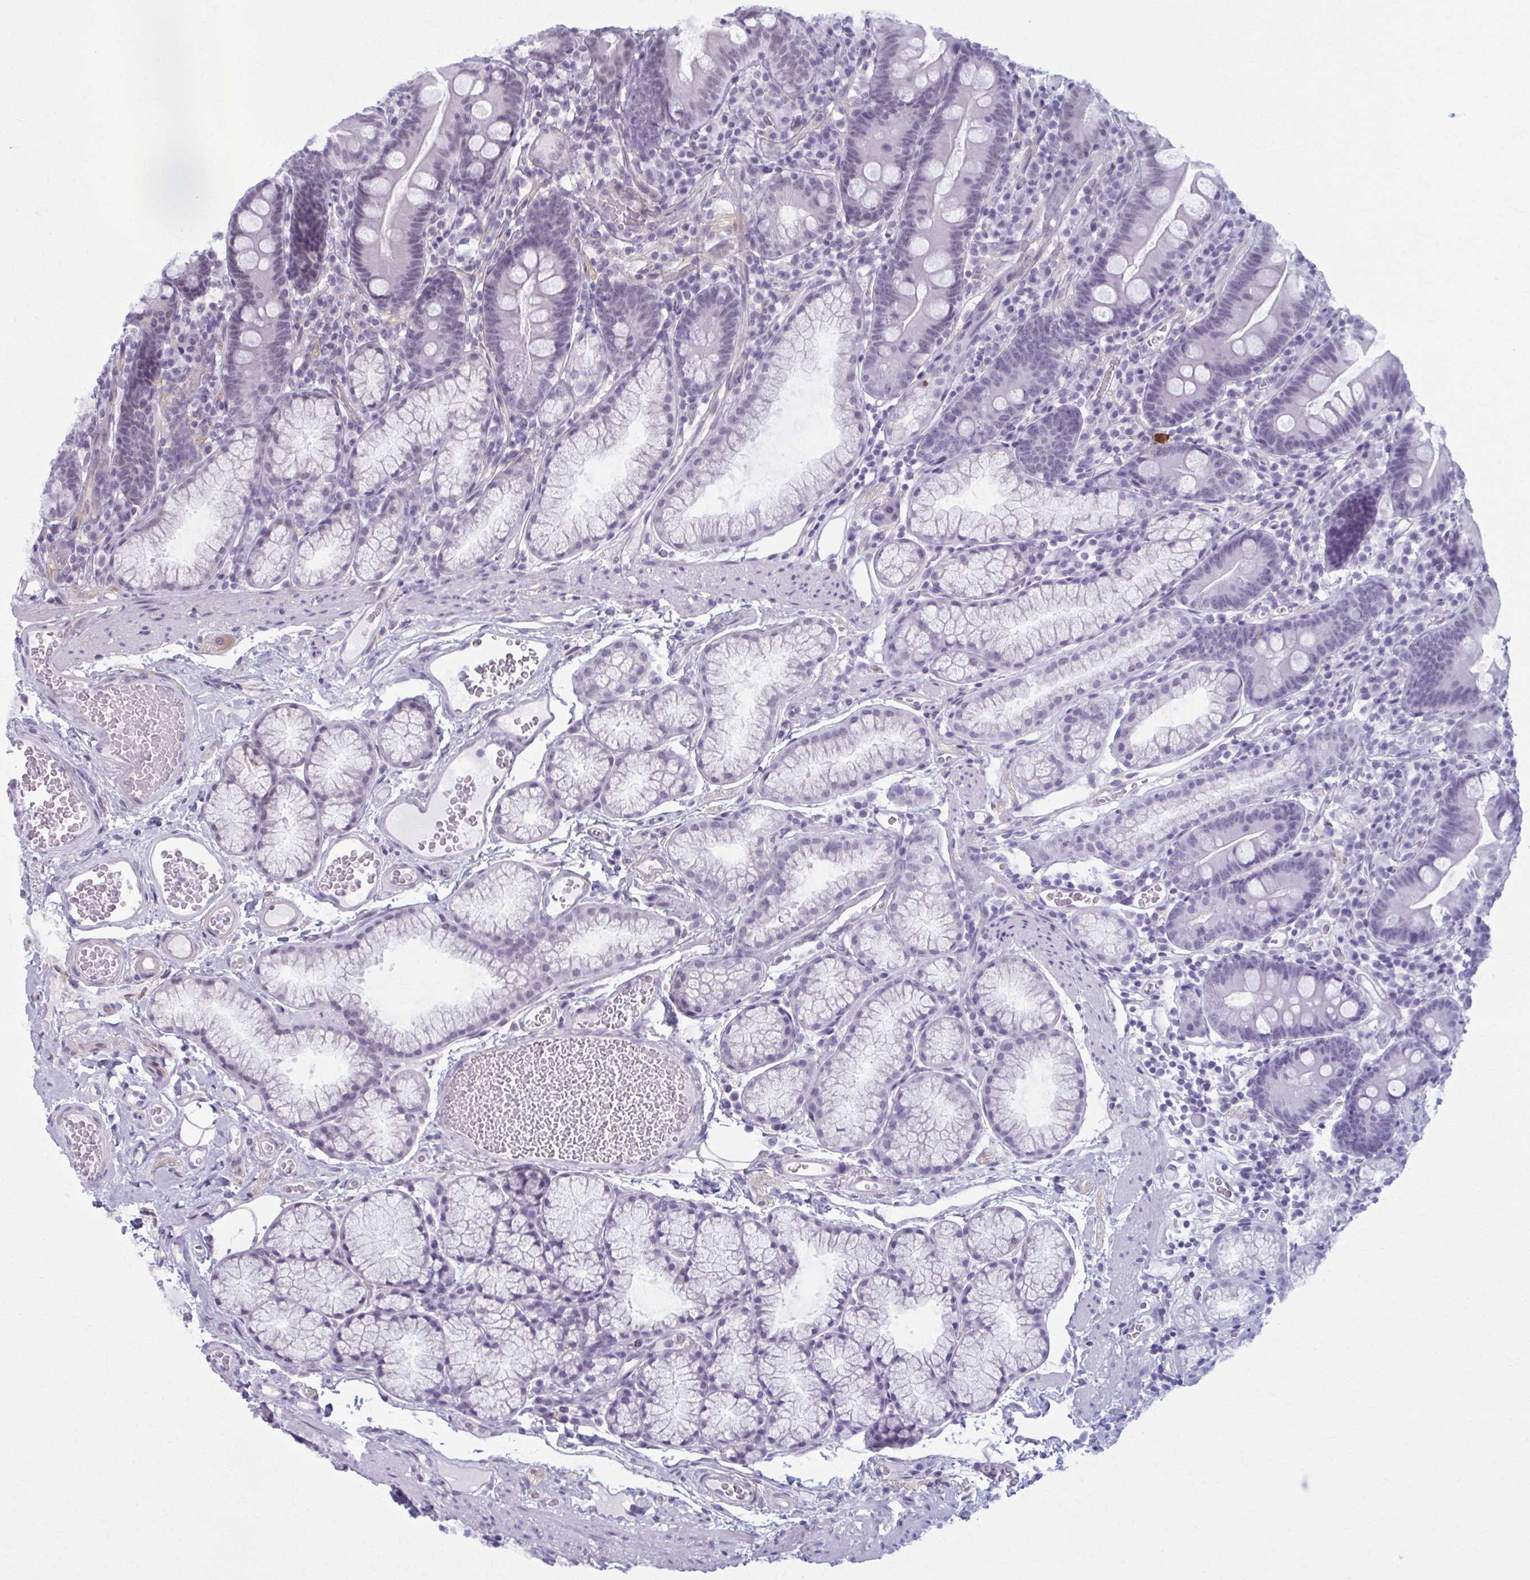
{"staining": {"intensity": "negative", "quantity": "none", "location": "none"}, "tissue": "duodenum", "cell_type": "Glandular cells", "image_type": "normal", "snomed": [{"axis": "morphology", "description": "Normal tissue, NOS"}, {"axis": "topography", "description": "Duodenum"}], "caption": "Immunohistochemistry micrograph of benign duodenum: human duodenum stained with DAB displays no significant protein expression in glandular cells.", "gene": "NUMBL", "patient": {"sex": "female", "age": 67}}